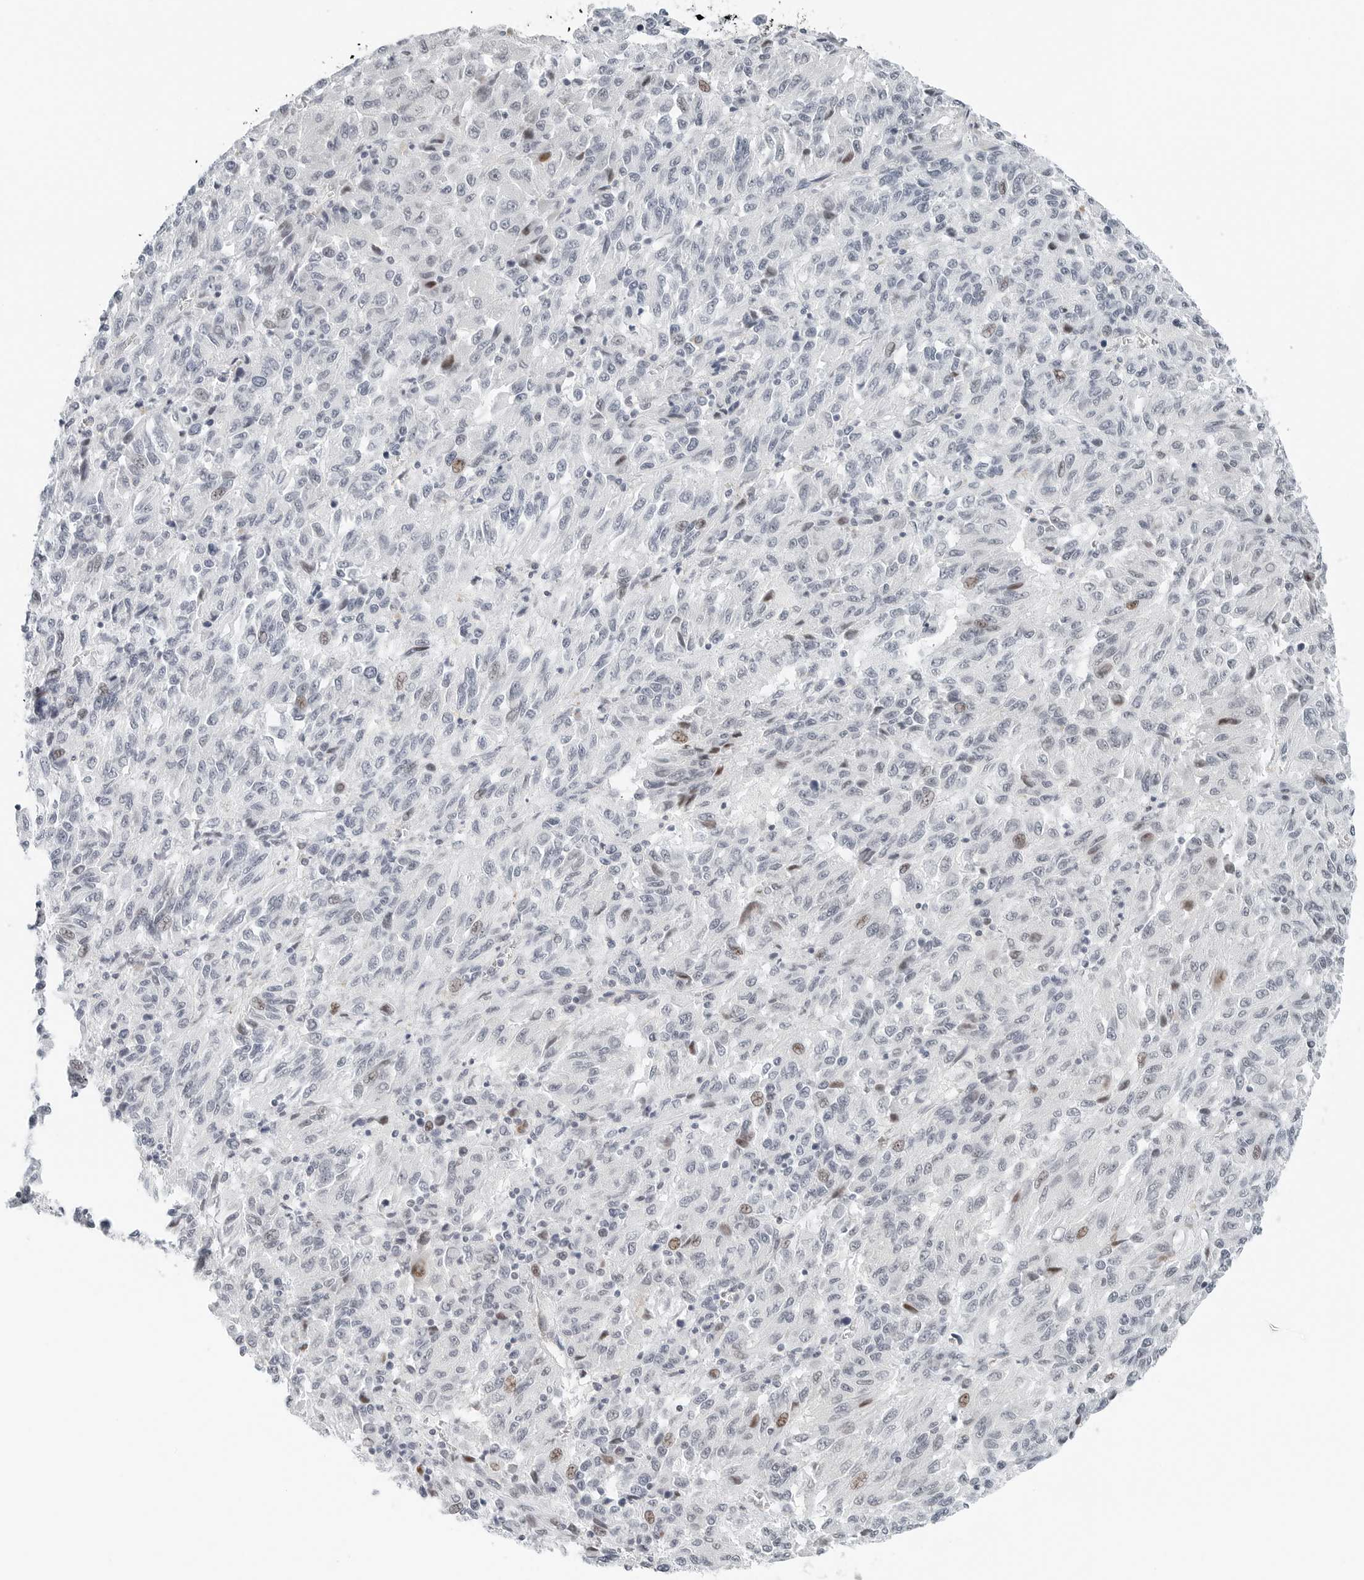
{"staining": {"intensity": "moderate", "quantity": "<25%", "location": "nuclear"}, "tissue": "melanoma", "cell_type": "Tumor cells", "image_type": "cancer", "snomed": [{"axis": "morphology", "description": "Malignant melanoma, Metastatic site"}, {"axis": "topography", "description": "Lung"}], "caption": "Malignant melanoma (metastatic site) stained with DAB IHC reveals low levels of moderate nuclear expression in approximately <25% of tumor cells.", "gene": "NTMT2", "patient": {"sex": "male", "age": 64}}